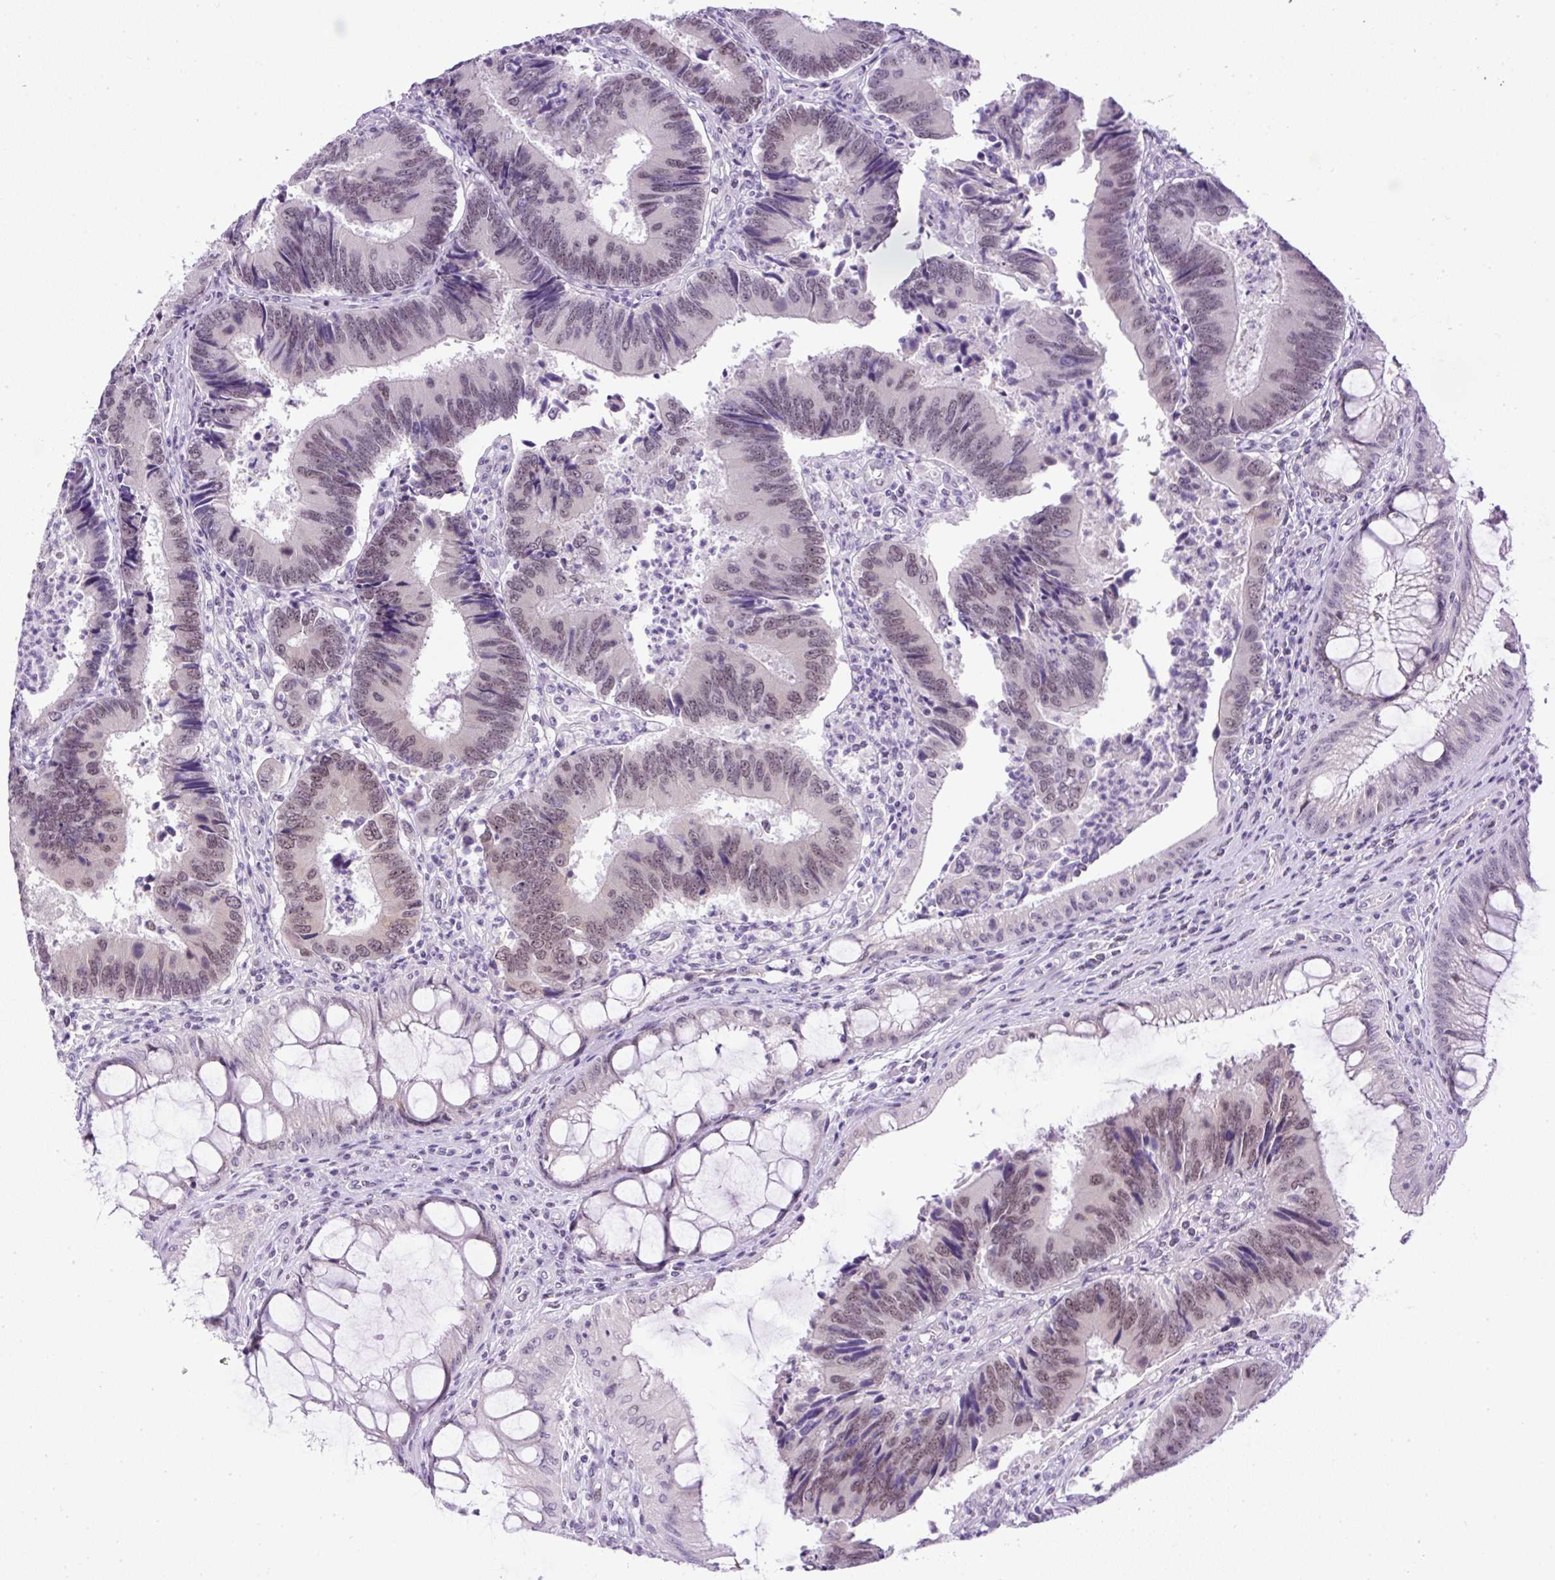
{"staining": {"intensity": "weak", "quantity": "25%-75%", "location": "nuclear"}, "tissue": "colorectal cancer", "cell_type": "Tumor cells", "image_type": "cancer", "snomed": [{"axis": "morphology", "description": "Adenocarcinoma, NOS"}, {"axis": "topography", "description": "Colon"}], "caption": "A brown stain highlights weak nuclear expression of a protein in human adenocarcinoma (colorectal) tumor cells.", "gene": "RHBDD2", "patient": {"sex": "female", "age": 67}}